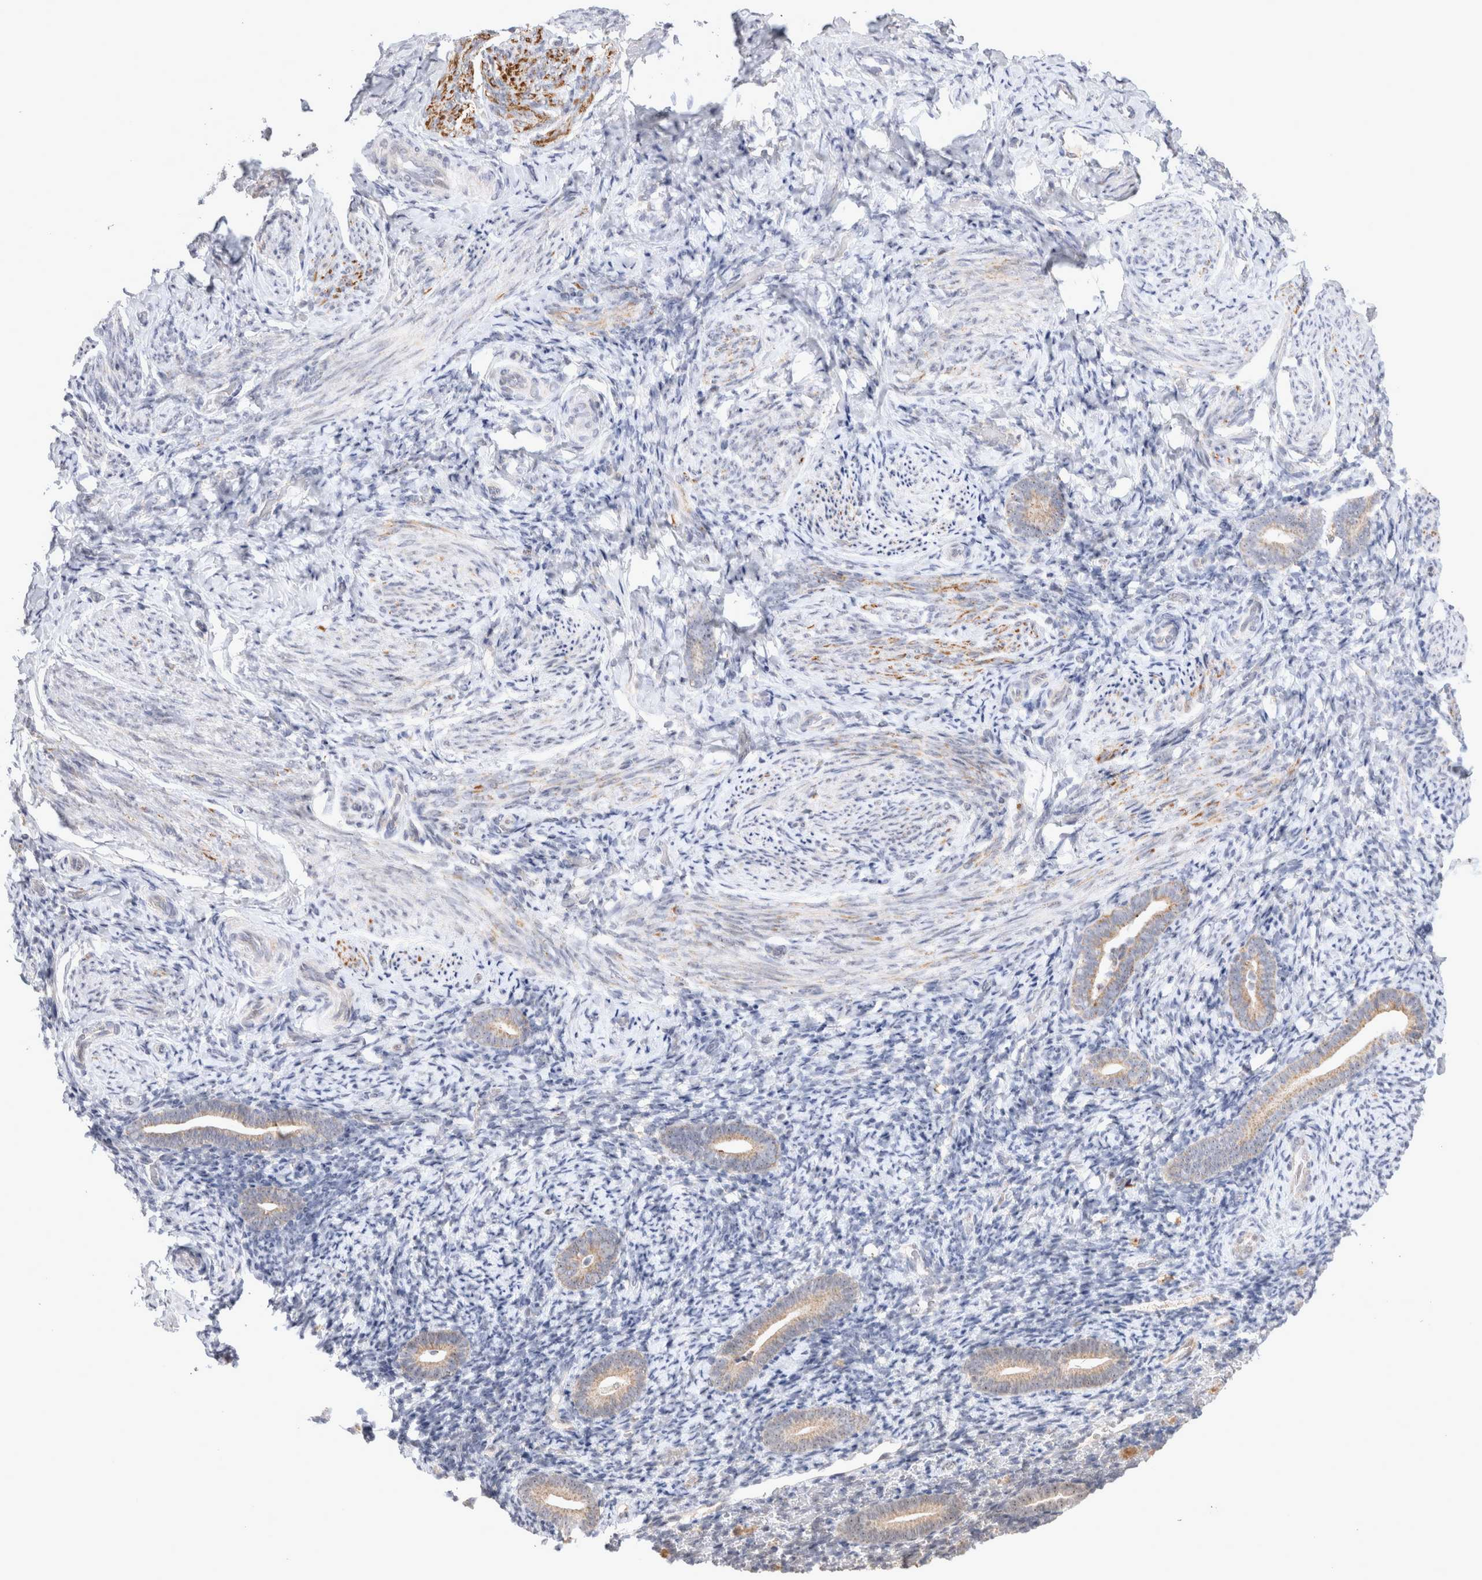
{"staining": {"intensity": "negative", "quantity": "none", "location": "none"}, "tissue": "endometrium", "cell_type": "Cells in endometrial stroma", "image_type": "normal", "snomed": [{"axis": "morphology", "description": "Normal tissue, NOS"}, {"axis": "topography", "description": "Endometrium"}], "caption": "The histopathology image exhibits no staining of cells in endometrial stroma in benign endometrium. The staining is performed using DAB brown chromogen with nuclei counter-stained in using hematoxylin.", "gene": "MRPL37", "patient": {"sex": "female", "age": 51}}